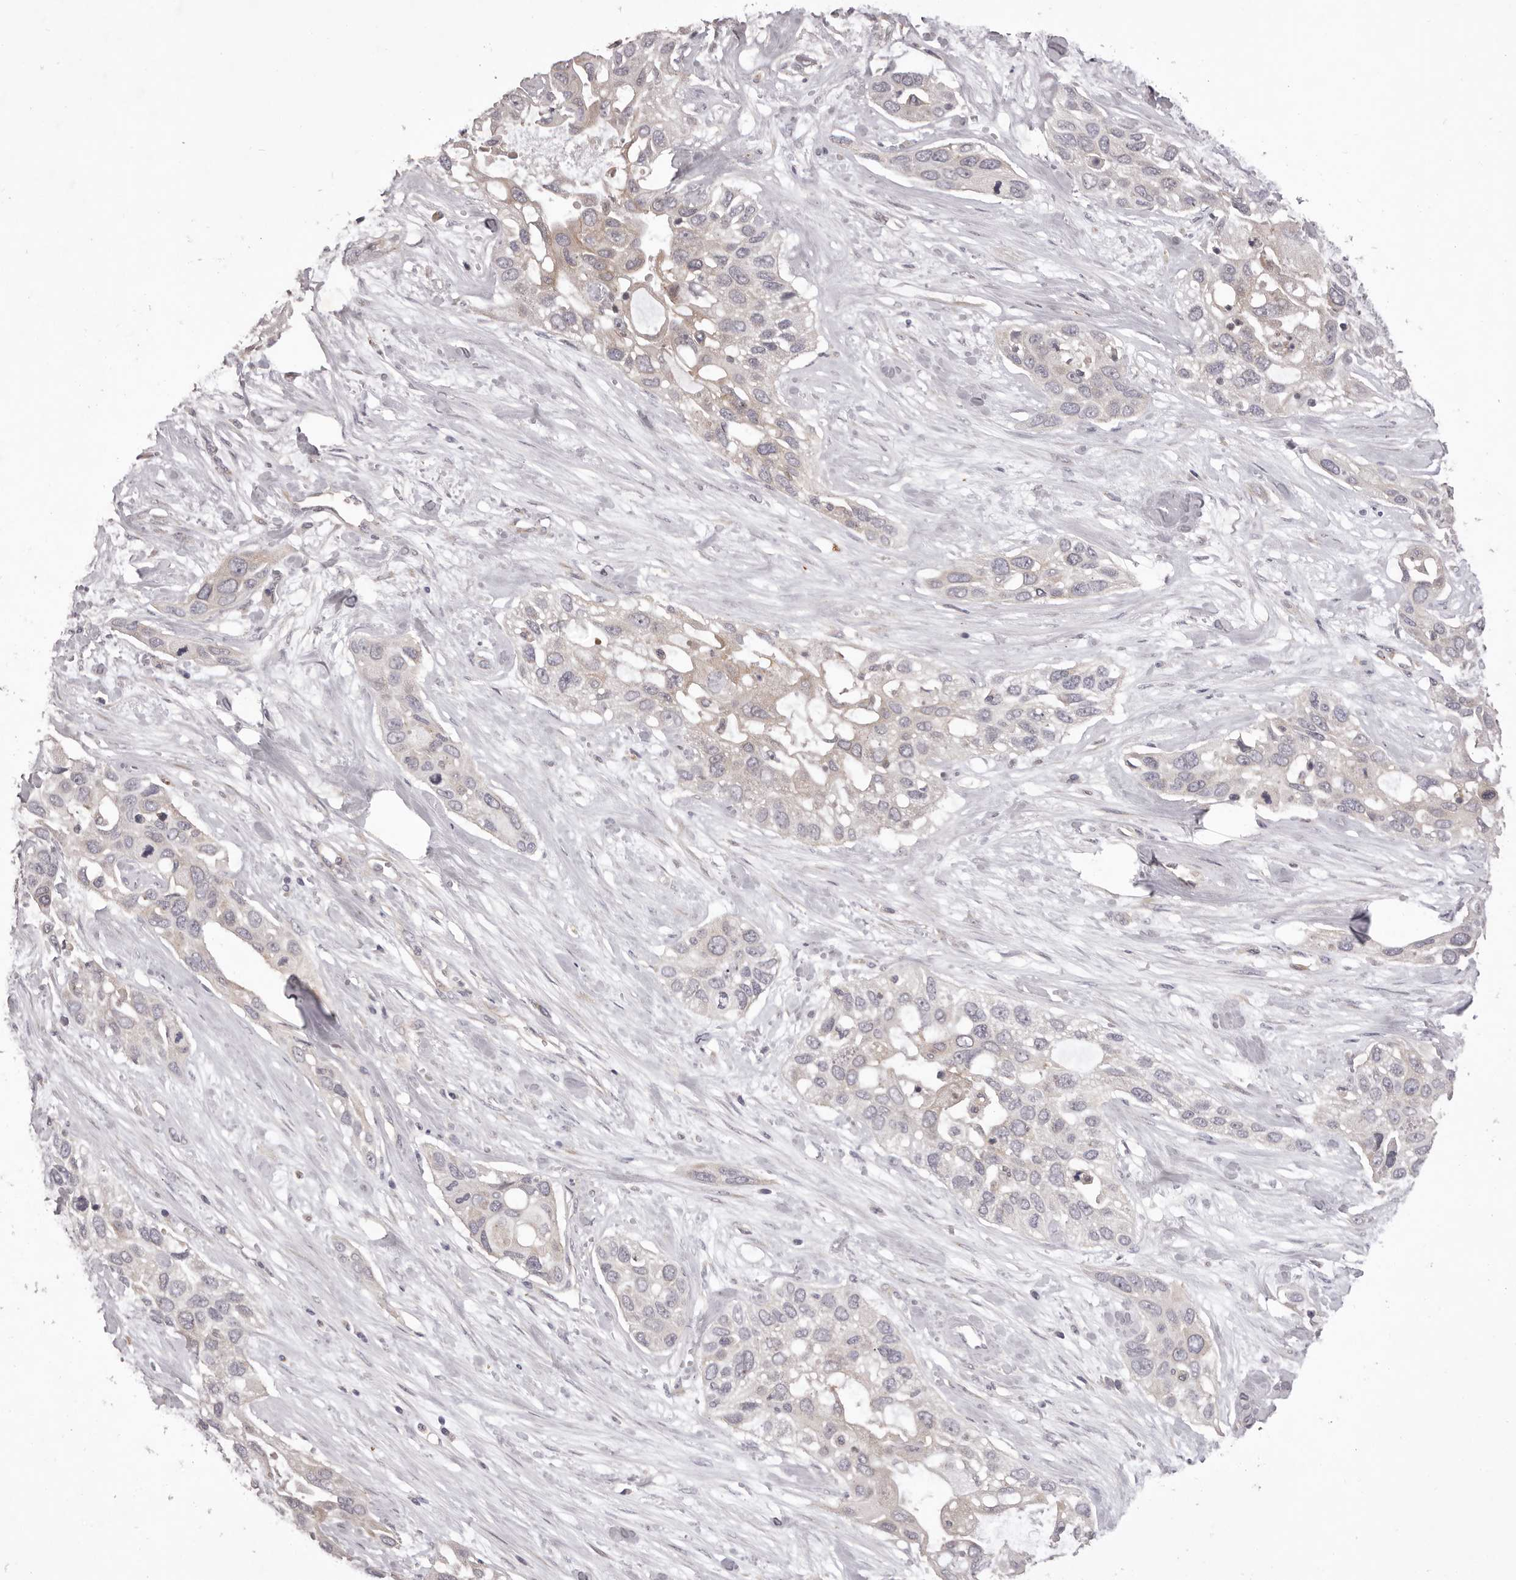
{"staining": {"intensity": "negative", "quantity": "none", "location": "none"}, "tissue": "pancreatic cancer", "cell_type": "Tumor cells", "image_type": "cancer", "snomed": [{"axis": "morphology", "description": "Adenocarcinoma, NOS"}, {"axis": "topography", "description": "Pancreas"}], "caption": "Immunohistochemical staining of human pancreatic cancer displays no significant staining in tumor cells.", "gene": "PNRC1", "patient": {"sex": "female", "age": 60}}